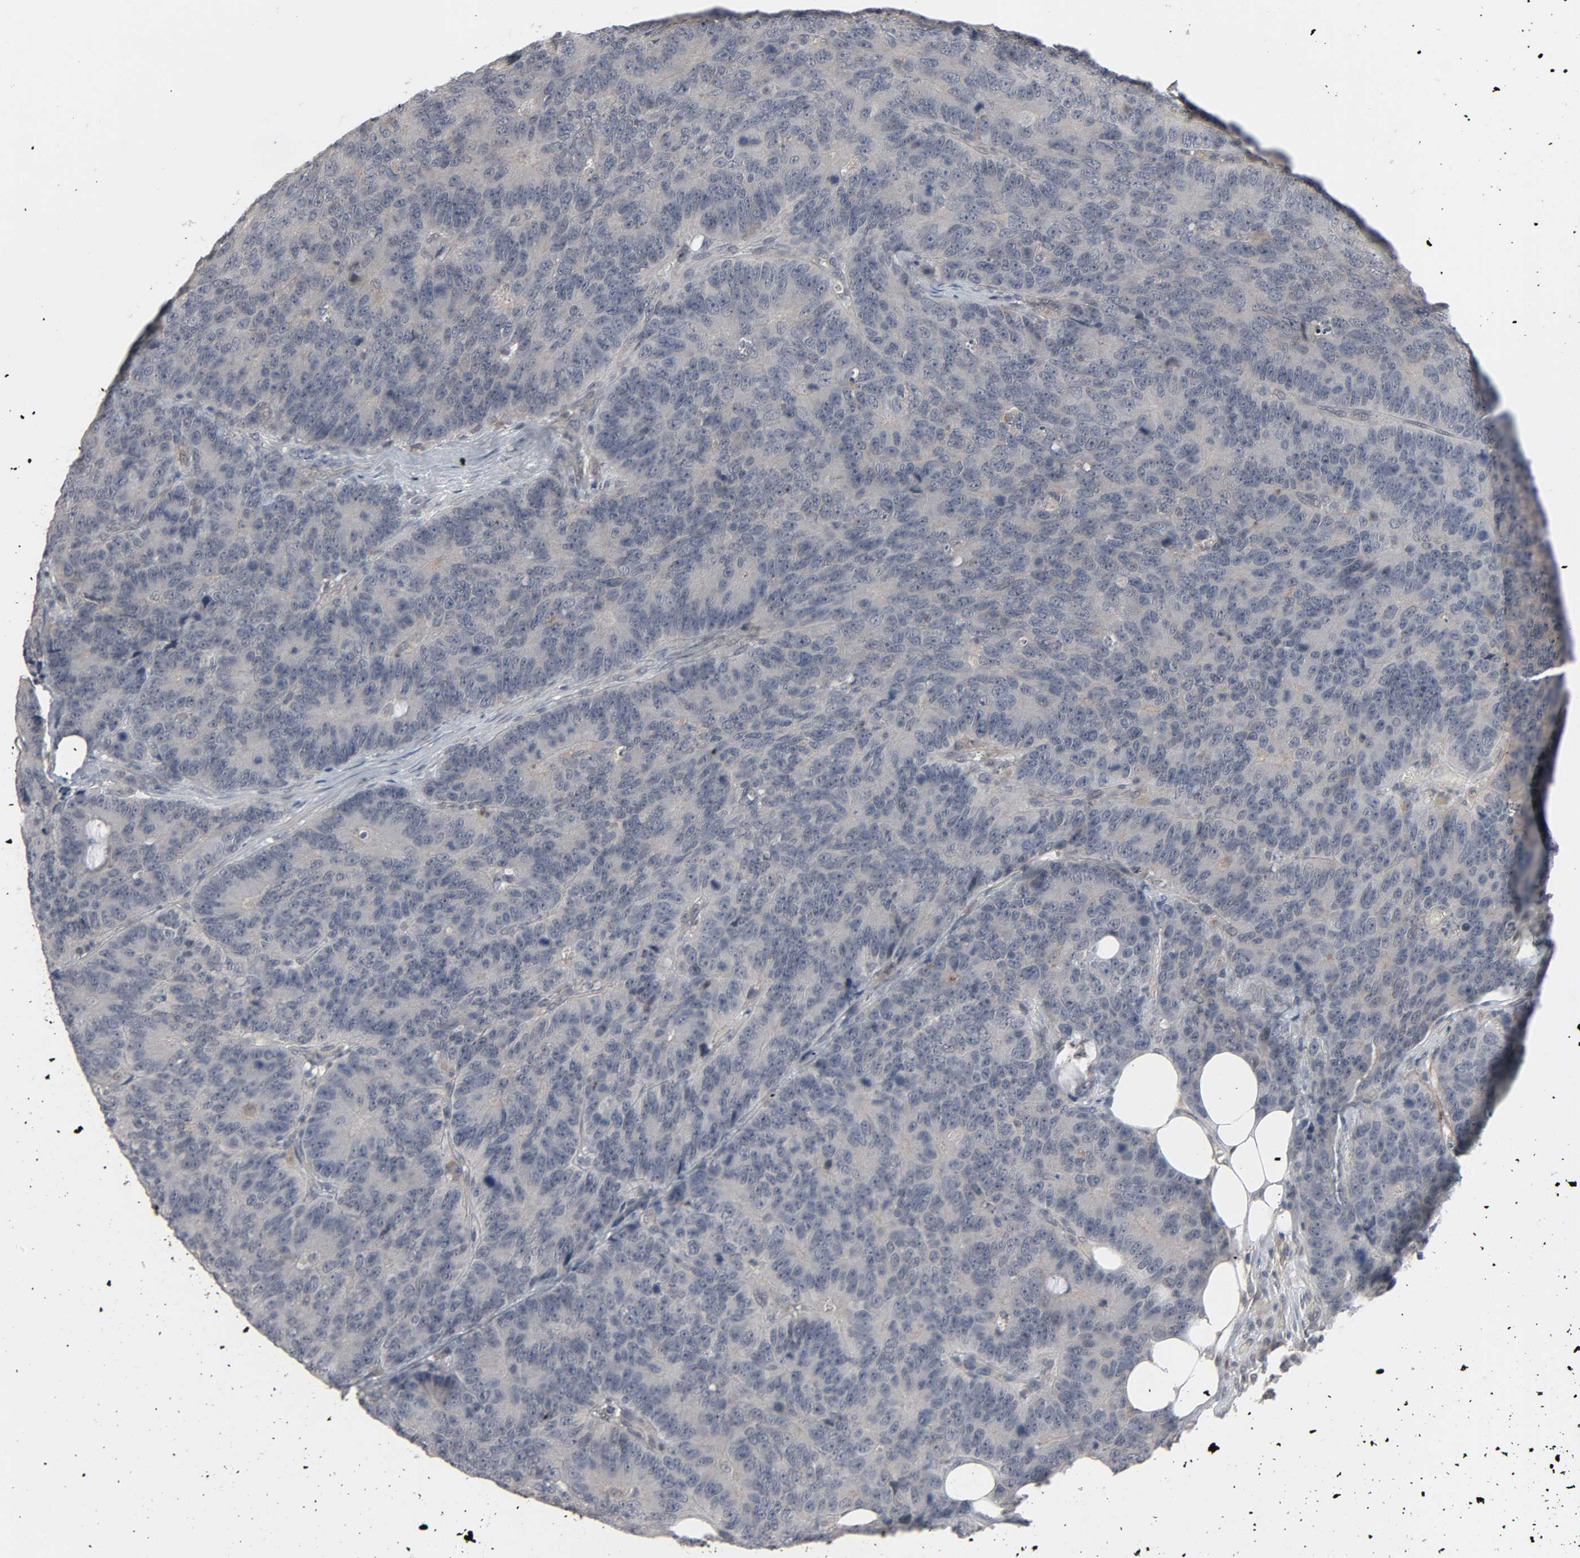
{"staining": {"intensity": "negative", "quantity": "none", "location": "none"}, "tissue": "colorectal cancer", "cell_type": "Tumor cells", "image_type": "cancer", "snomed": [{"axis": "morphology", "description": "Adenocarcinoma, NOS"}, {"axis": "topography", "description": "Colon"}], "caption": "The immunohistochemistry (IHC) image has no significant expression in tumor cells of colorectal adenocarcinoma tissue.", "gene": "ZNF222", "patient": {"sex": "female", "age": 86}}